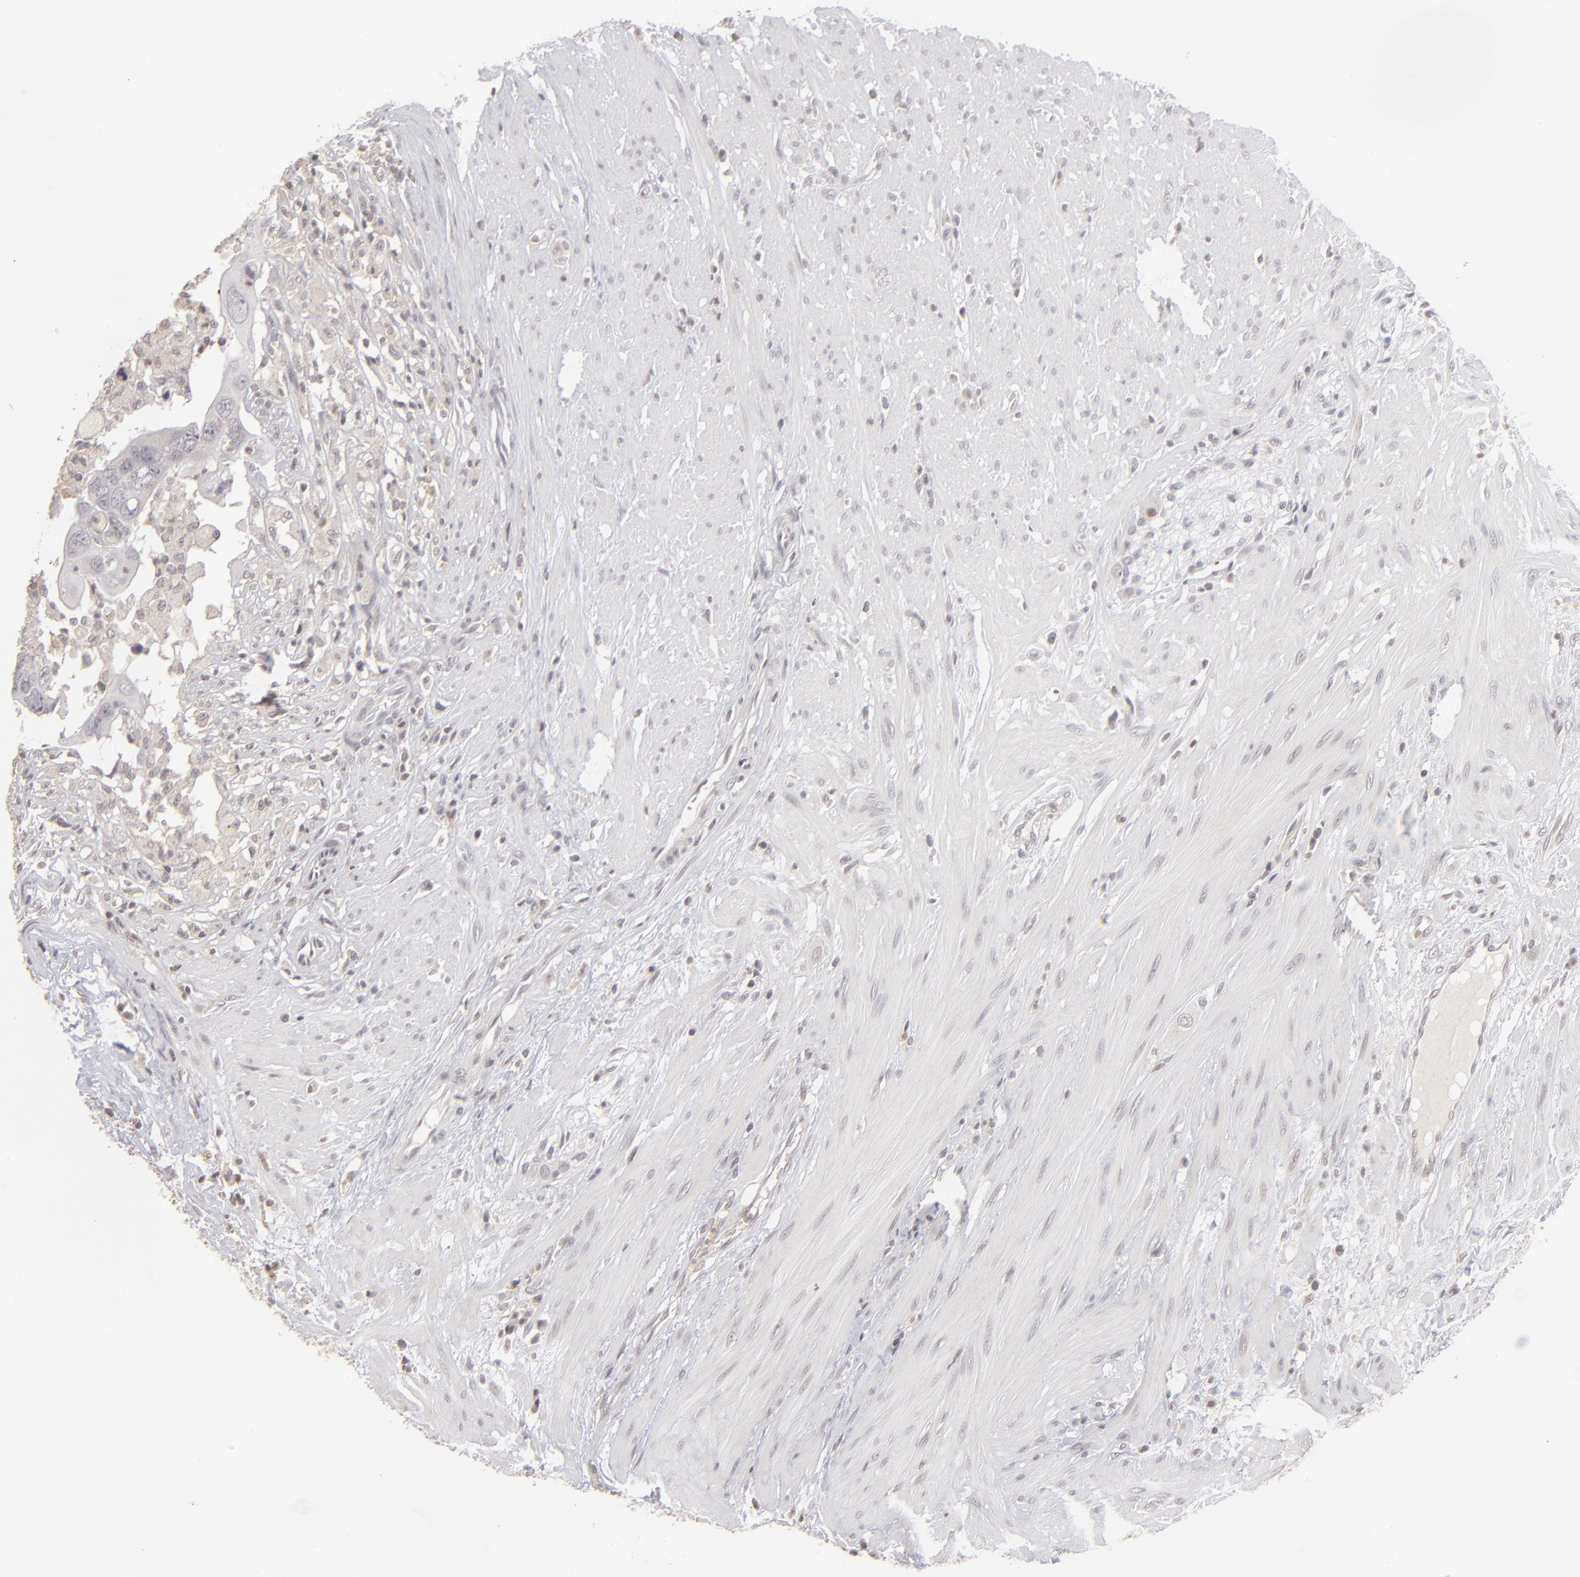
{"staining": {"intensity": "negative", "quantity": "none", "location": "none"}, "tissue": "colorectal cancer", "cell_type": "Tumor cells", "image_type": "cancer", "snomed": [{"axis": "morphology", "description": "Adenocarcinoma, NOS"}, {"axis": "topography", "description": "Rectum"}], "caption": "Immunohistochemical staining of colorectal cancer displays no significant expression in tumor cells.", "gene": "CLDN2", "patient": {"sex": "male", "age": 53}}